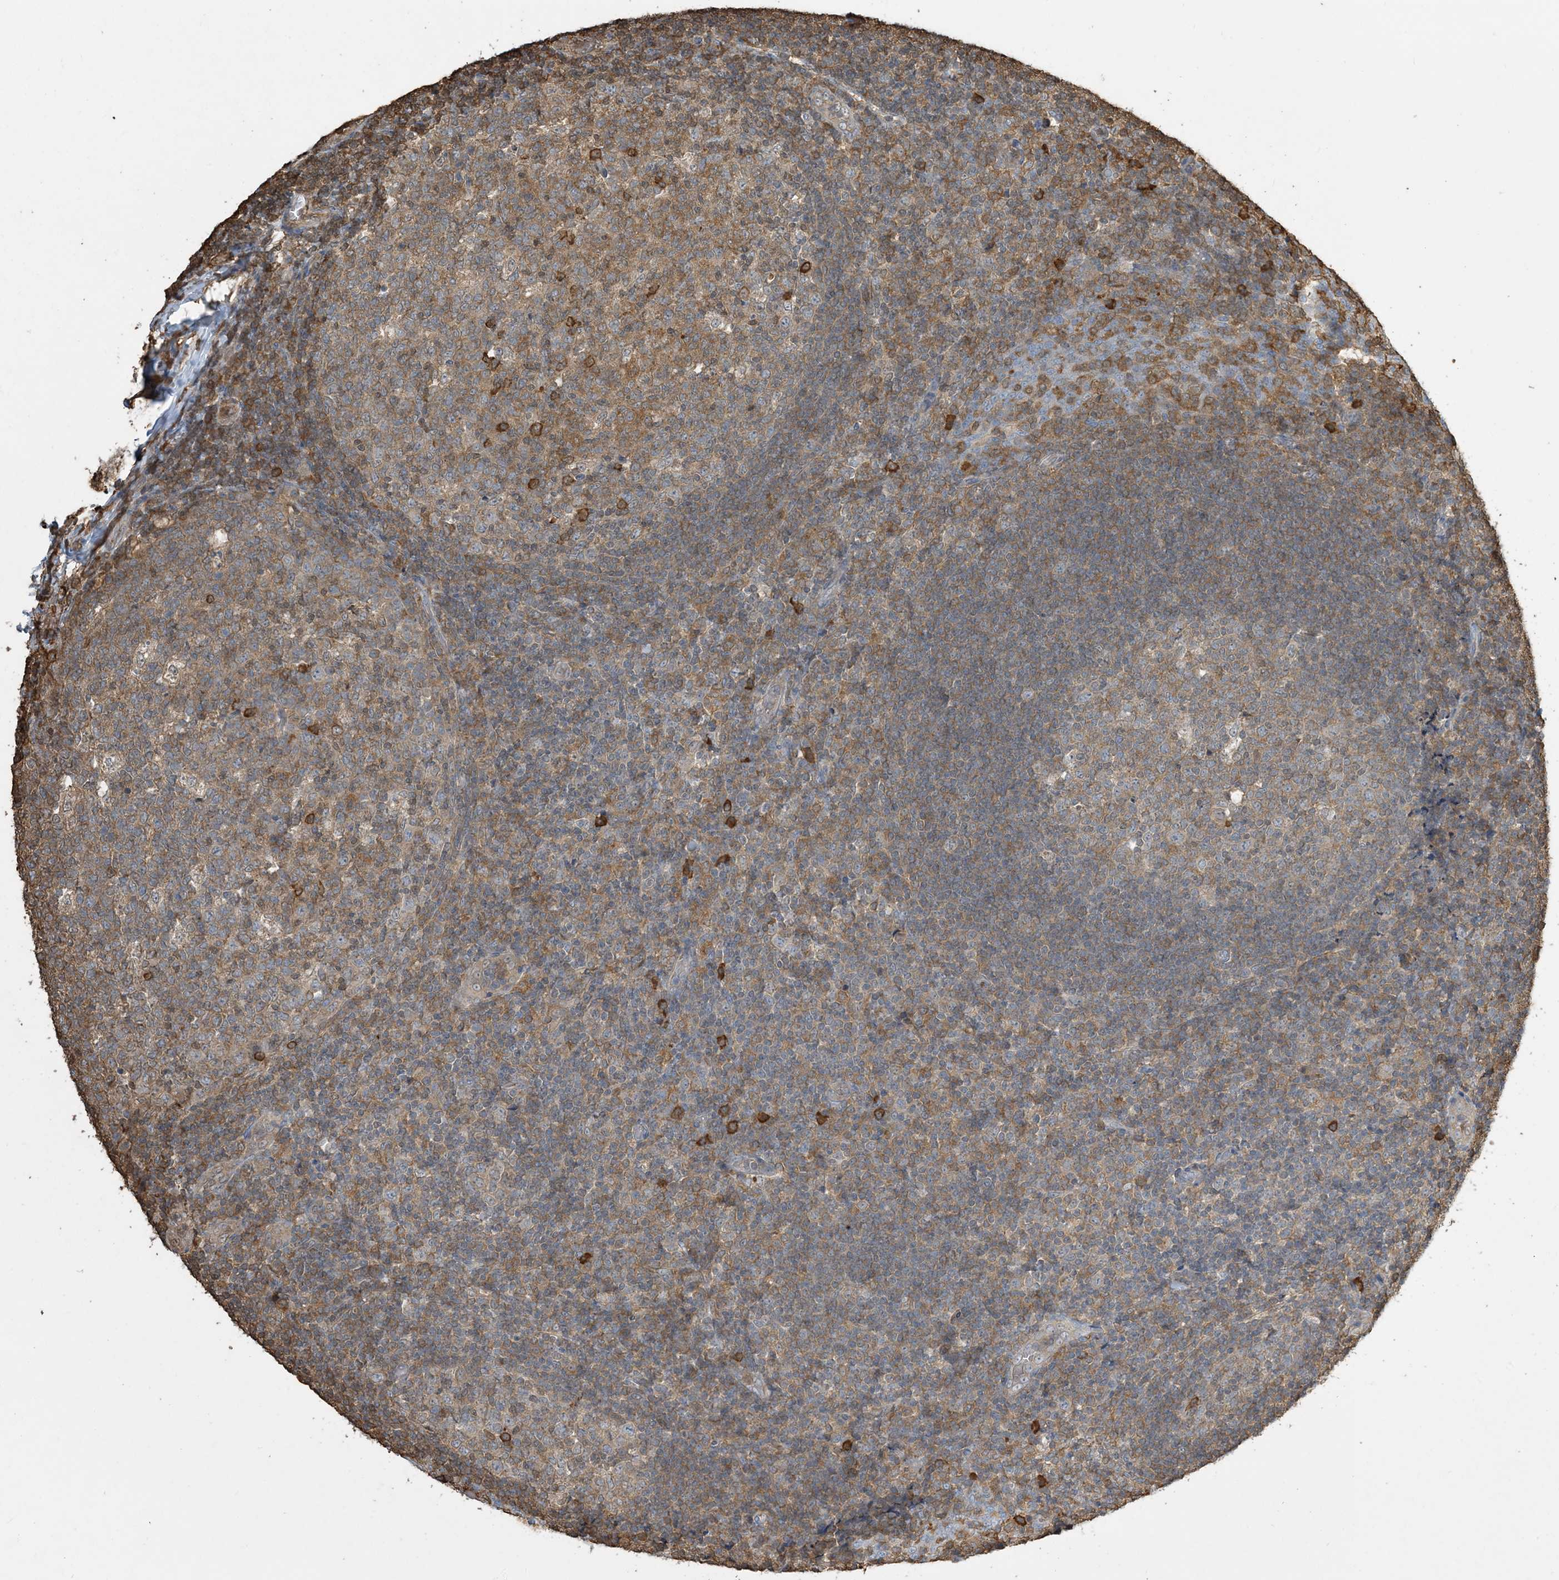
{"staining": {"intensity": "moderate", "quantity": "25%-75%", "location": "cytoplasmic/membranous"}, "tissue": "tonsil", "cell_type": "Germinal center cells", "image_type": "normal", "snomed": [{"axis": "morphology", "description": "Normal tissue, NOS"}, {"axis": "topography", "description": "Tonsil"}], "caption": "Germinal center cells reveal medium levels of moderate cytoplasmic/membranous staining in about 25%-75% of cells in unremarkable human tonsil. (DAB (3,3'-diaminobenzidine) IHC, brown staining for protein, blue staining for nuclei).", "gene": "TMSB4X", "patient": {"sex": "female", "age": 19}}